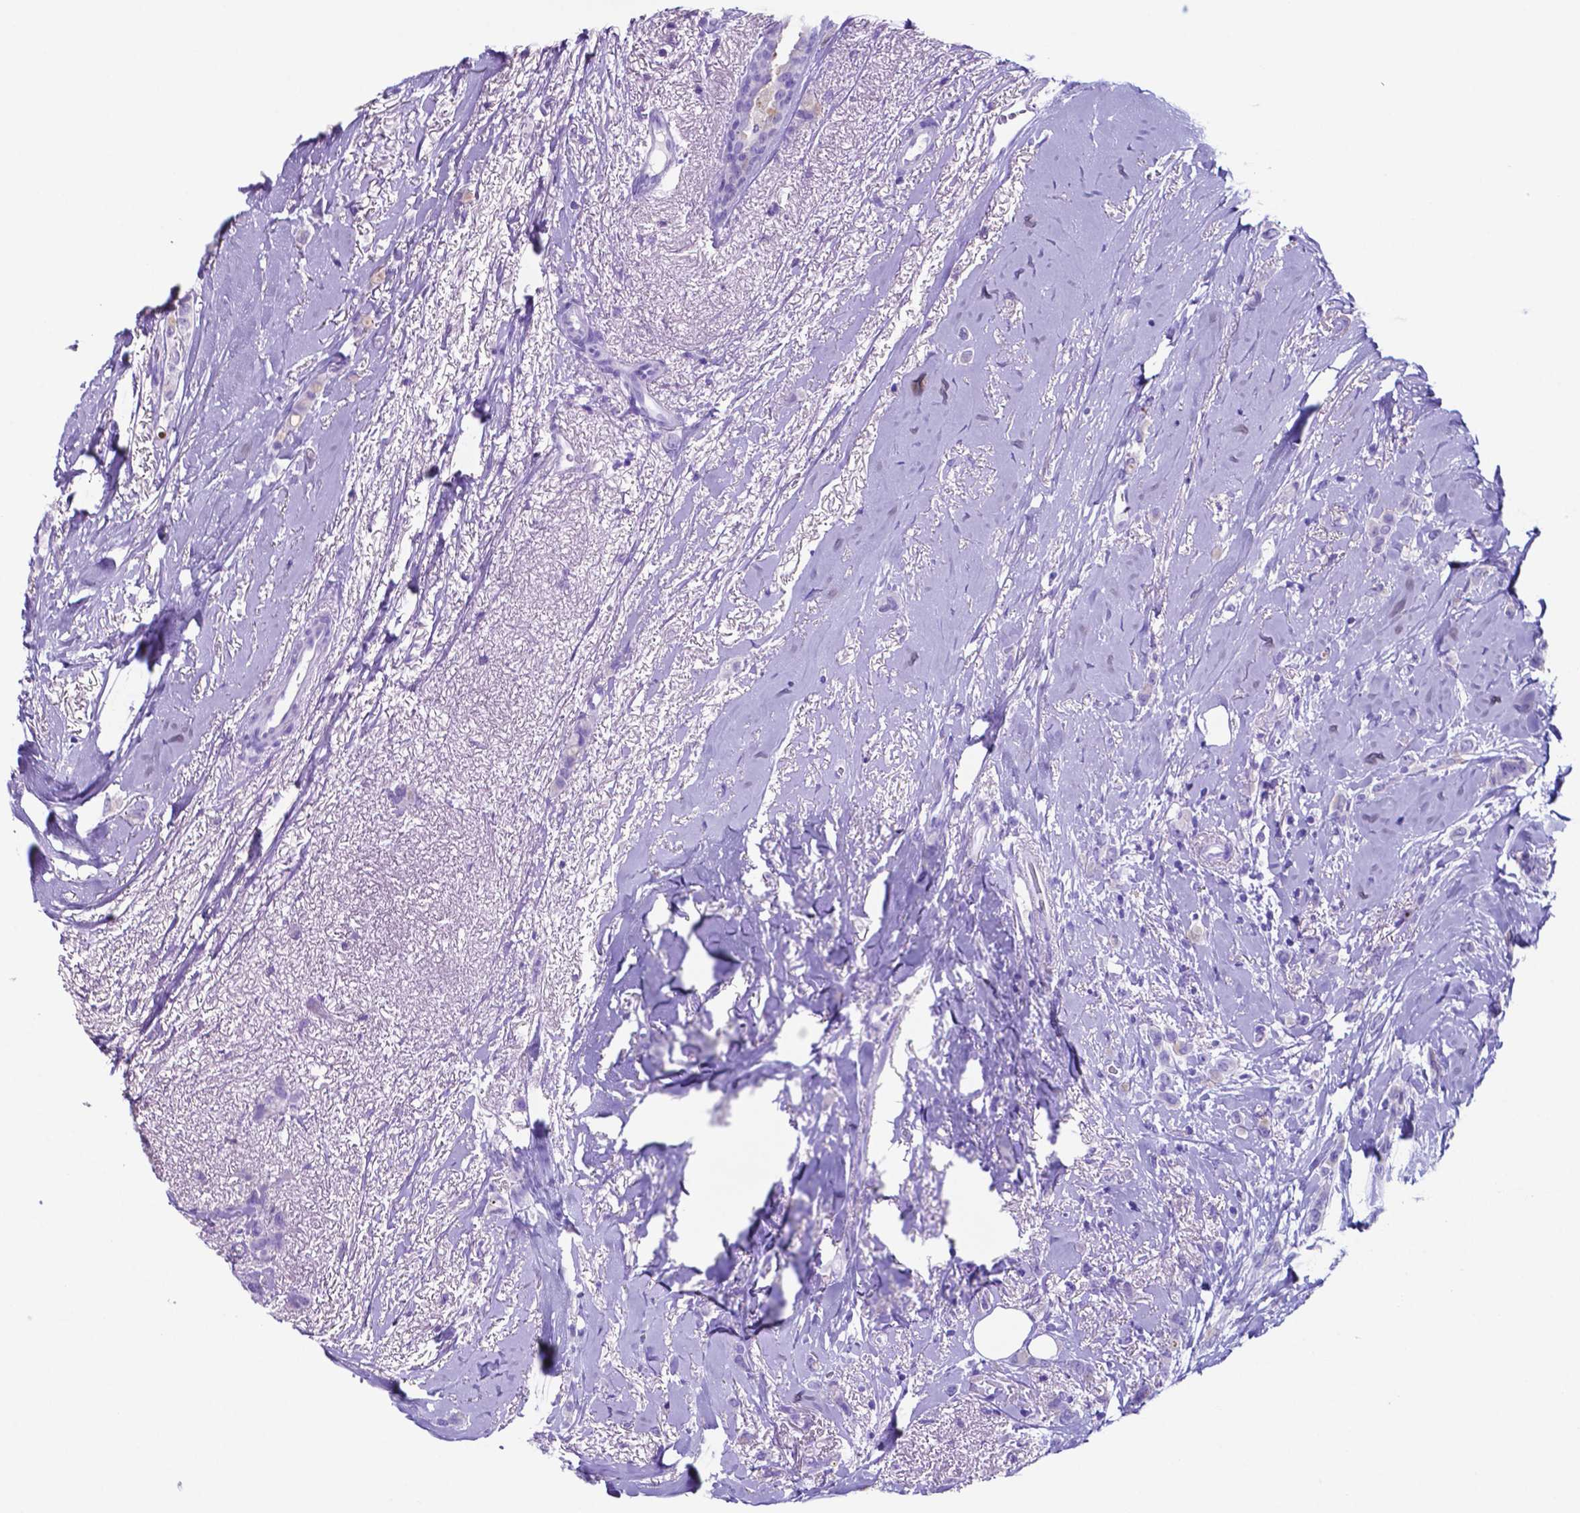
{"staining": {"intensity": "negative", "quantity": "none", "location": "none"}, "tissue": "breast cancer", "cell_type": "Tumor cells", "image_type": "cancer", "snomed": [{"axis": "morphology", "description": "Lobular carcinoma"}, {"axis": "topography", "description": "Breast"}], "caption": "Photomicrograph shows no significant protein staining in tumor cells of breast cancer.", "gene": "DNAAF8", "patient": {"sex": "female", "age": 66}}